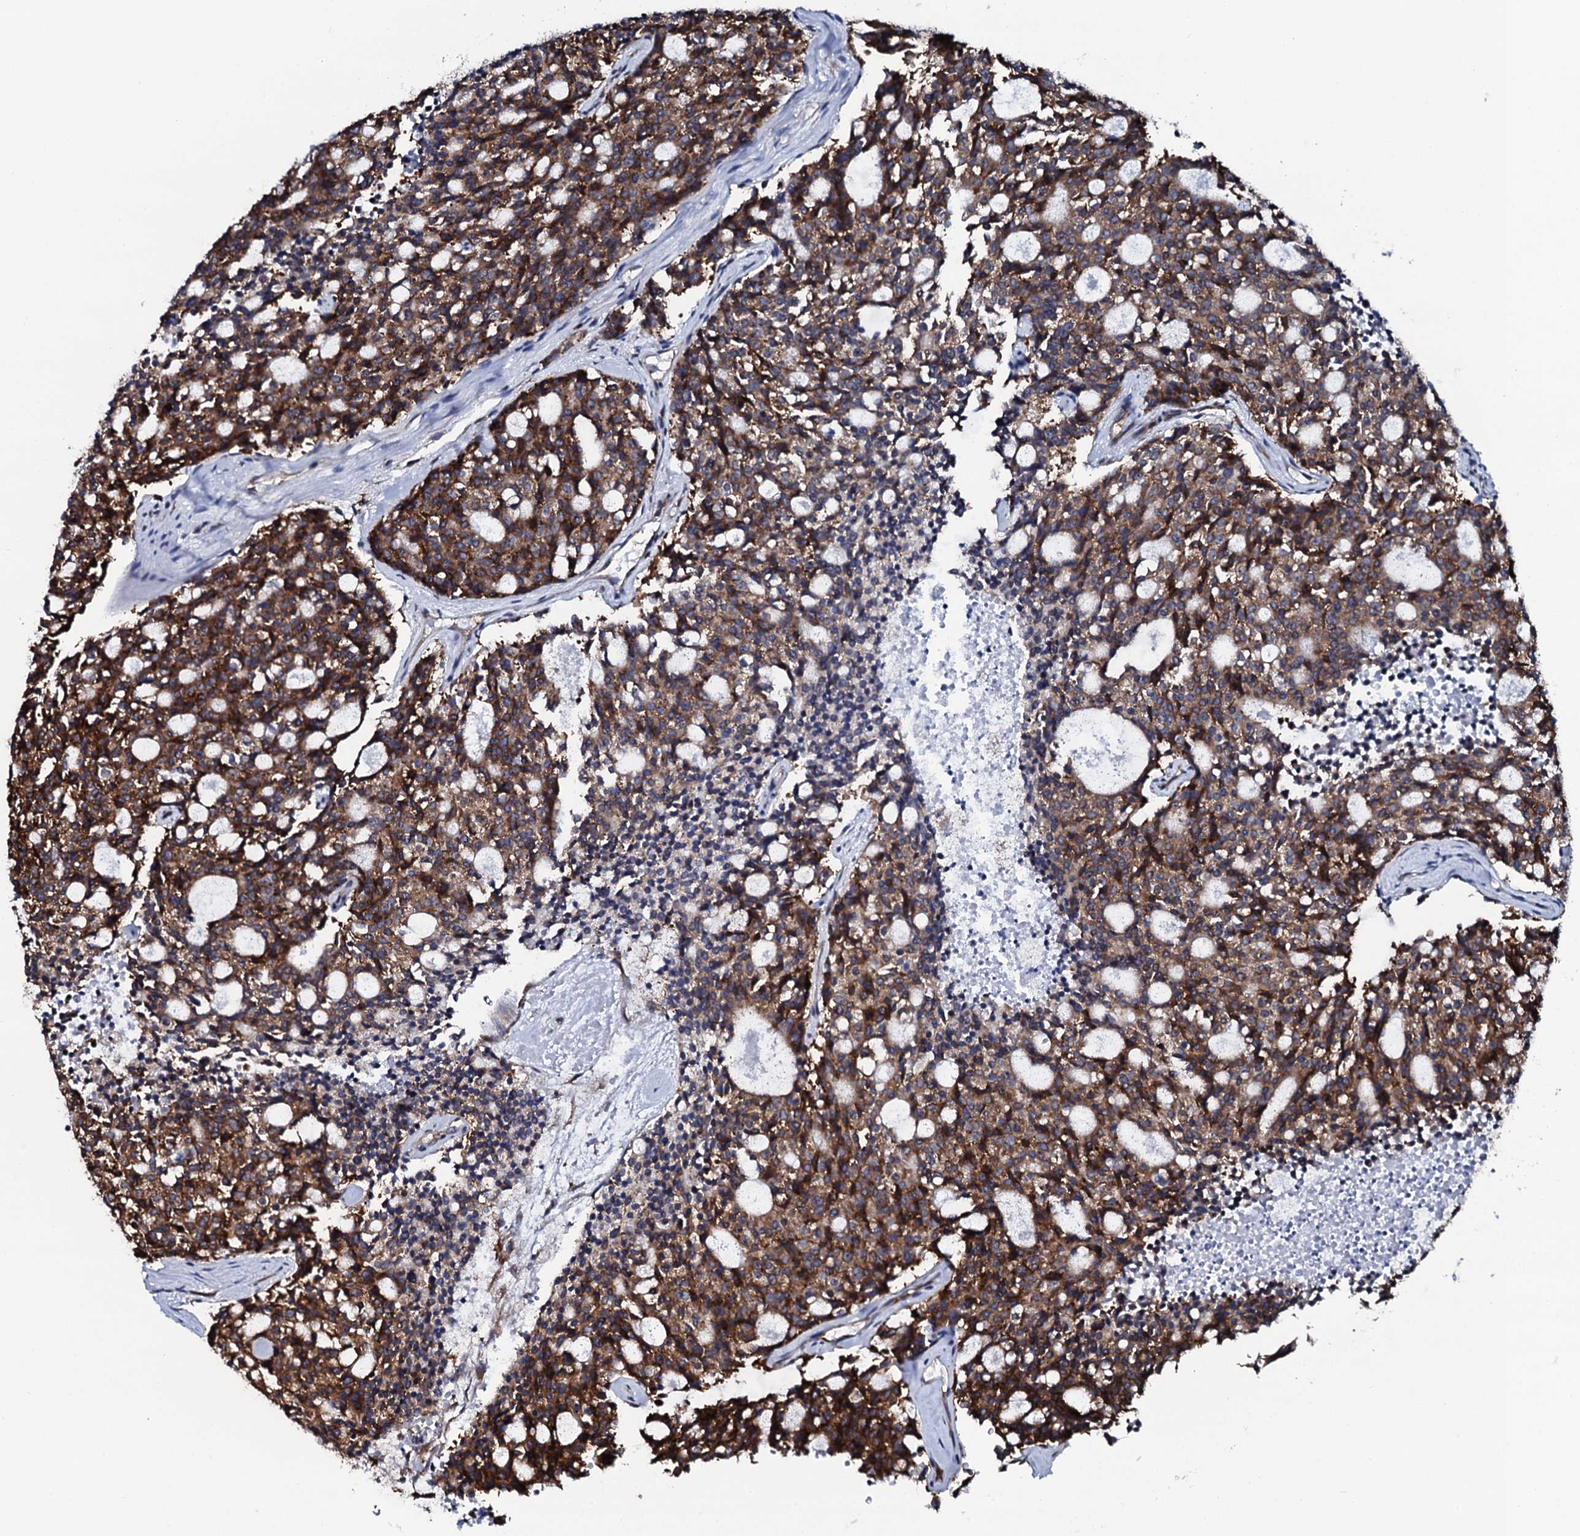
{"staining": {"intensity": "strong", "quantity": ">75%", "location": "cytoplasmic/membranous"}, "tissue": "carcinoid", "cell_type": "Tumor cells", "image_type": "cancer", "snomed": [{"axis": "morphology", "description": "Carcinoid, malignant, NOS"}, {"axis": "topography", "description": "Pancreas"}], "caption": "This is a histology image of immunohistochemistry staining of carcinoid, which shows strong staining in the cytoplasmic/membranous of tumor cells.", "gene": "SPTY2D1", "patient": {"sex": "female", "age": 54}}